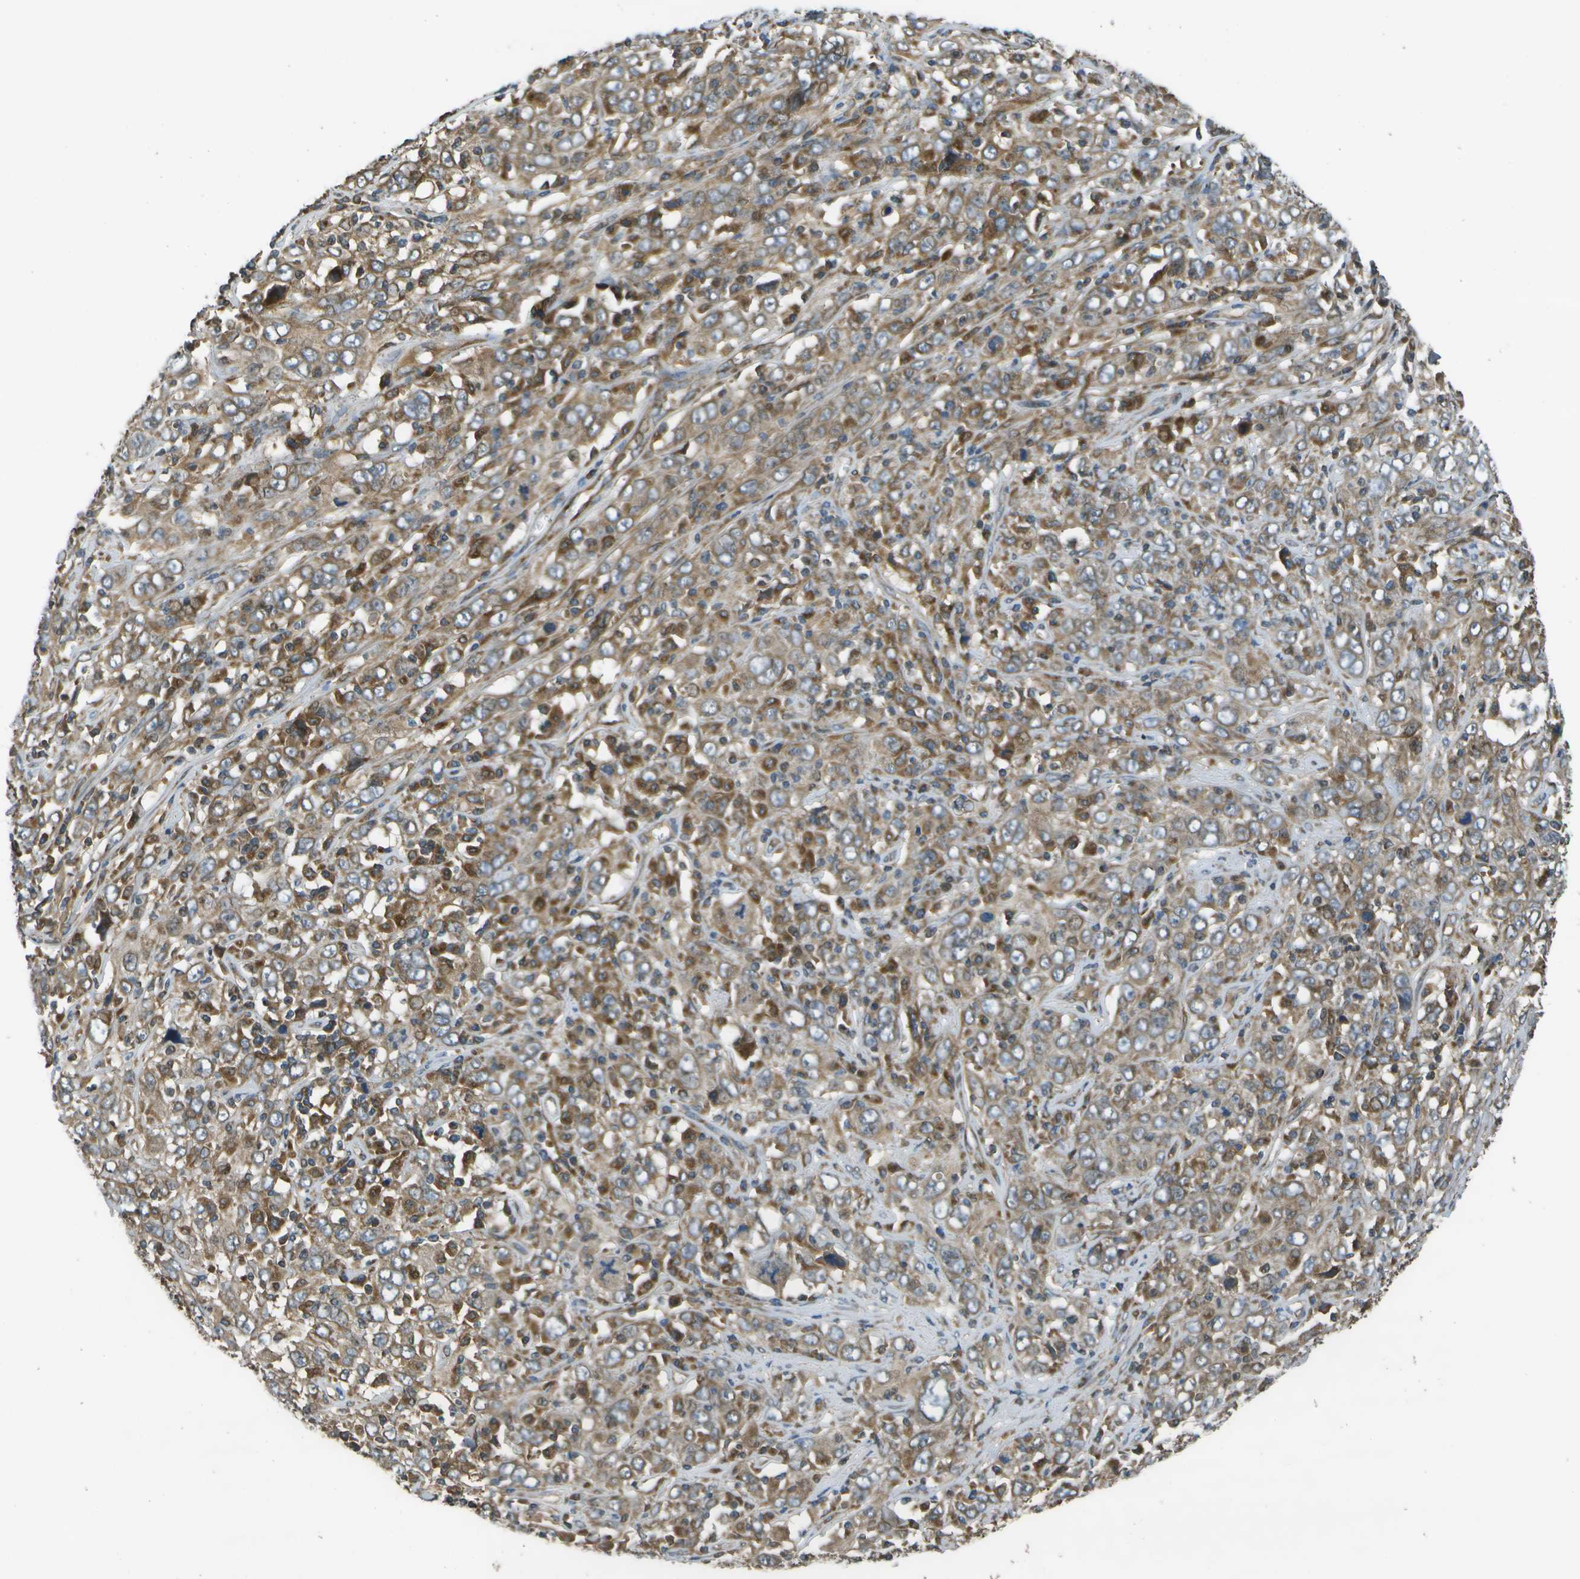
{"staining": {"intensity": "moderate", "quantity": ">75%", "location": "cytoplasmic/membranous"}, "tissue": "cervical cancer", "cell_type": "Tumor cells", "image_type": "cancer", "snomed": [{"axis": "morphology", "description": "Squamous cell carcinoma, NOS"}, {"axis": "topography", "description": "Cervix"}], "caption": "This histopathology image exhibits IHC staining of squamous cell carcinoma (cervical), with medium moderate cytoplasmic/membranous positivity in approximately >75% of tumor cells.", "gene": "HFE", "patient": {"sex": "female", "age": 46}}